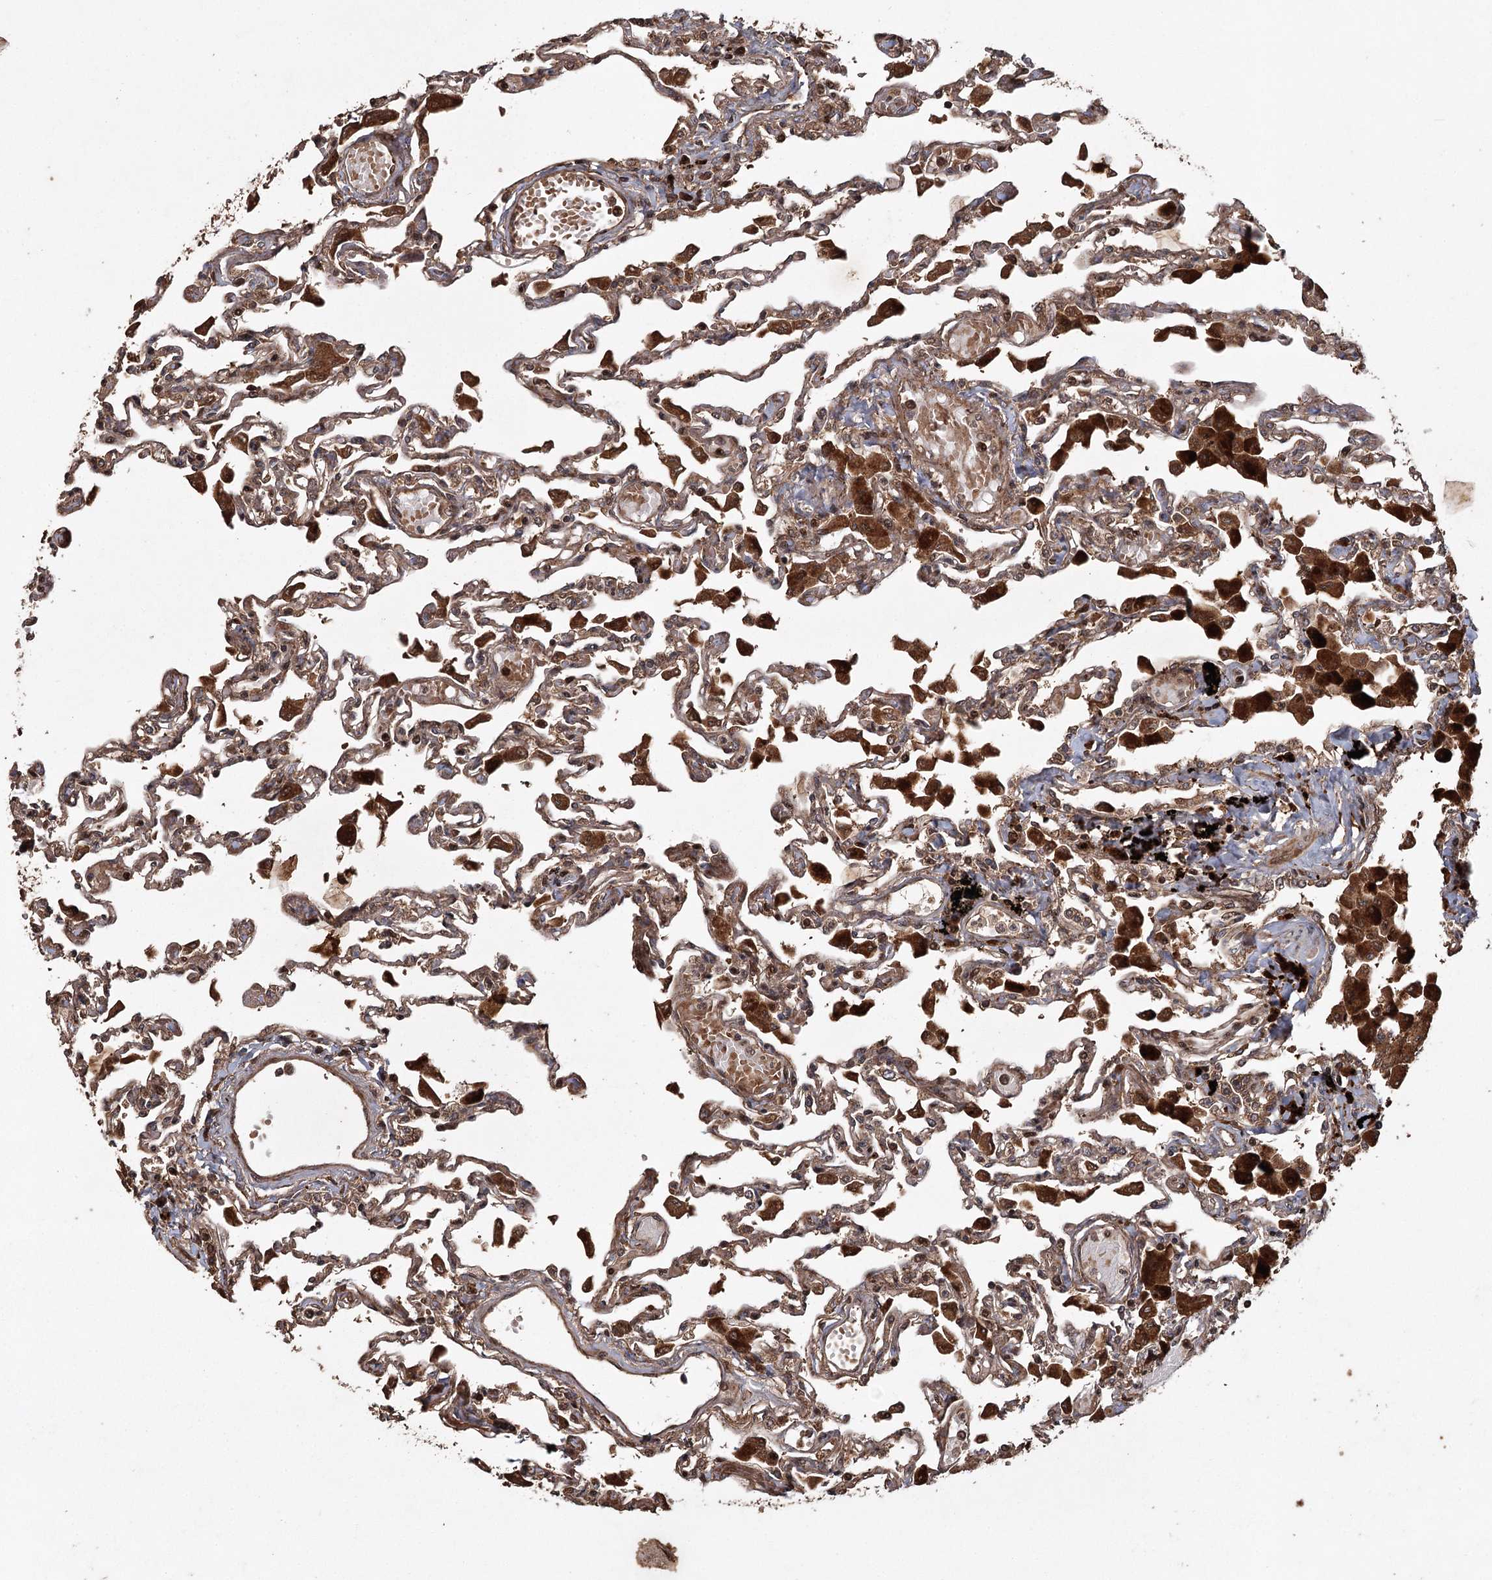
{"staining": {"intensity": "moderate", "quantity": ">75%", "location": "cytoplasmic/membranous"}, "tissue": "lung", "cell_type": "Alveolar cells", "image_type": "normal", "snomed": [{"axis": "morphology", "description": "Normal tissue, NOS"}, {"axis": "topography", "description": "Bronchus"}, {"axis": "topography", "description": "Lung"}], "caption": "Brown immunohistochemical staining in unremarkable human lung reveals moderate cytoplasmic/membranous expression in about >75% of alveolar cells. (DAB IHC, brown staining for protein, blue staining for nuclei).", "gene": "RPAP3", "patient": {"sex": "female", "age": 49}}